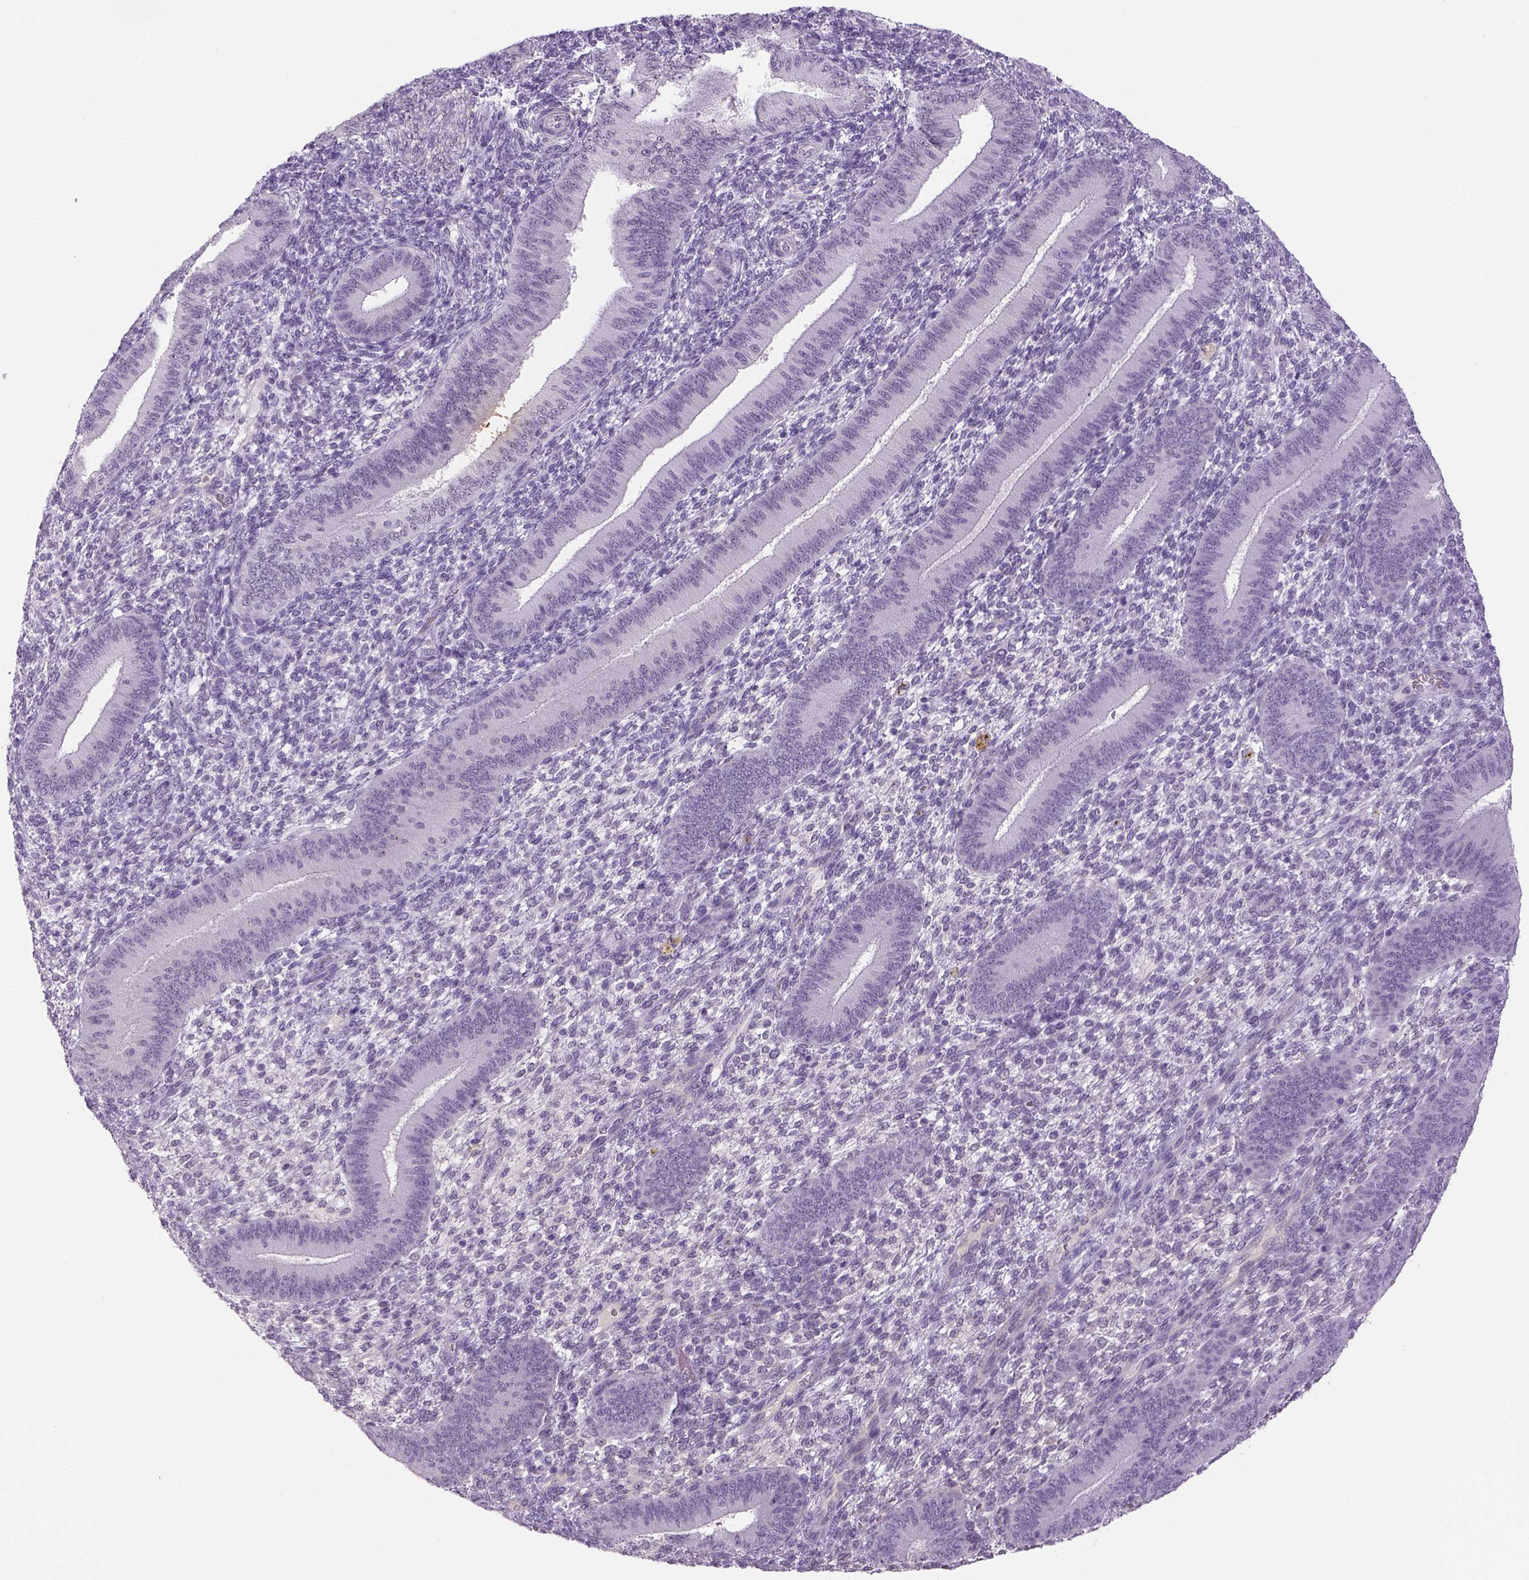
{"staining": {"intensity": "negative", "quantity": "none", "location": "none"}, "tissue": "endometrium", "cell_type": "Cells in endometrial stroma", "image_type": "normal", "snomed": [{"axis": "morphology", "description": "Normal tissue, NOS"}, {"axis": "topography", "description": "Endometrium"}], "caption": "IHC photomicrograph of normal endometrium: human endometrium stained with DAB demonstrates no significant protein staining in cells in endometrial stroma.", "gene": "DBH", "patient": {"sex": "female", "age": 39}}